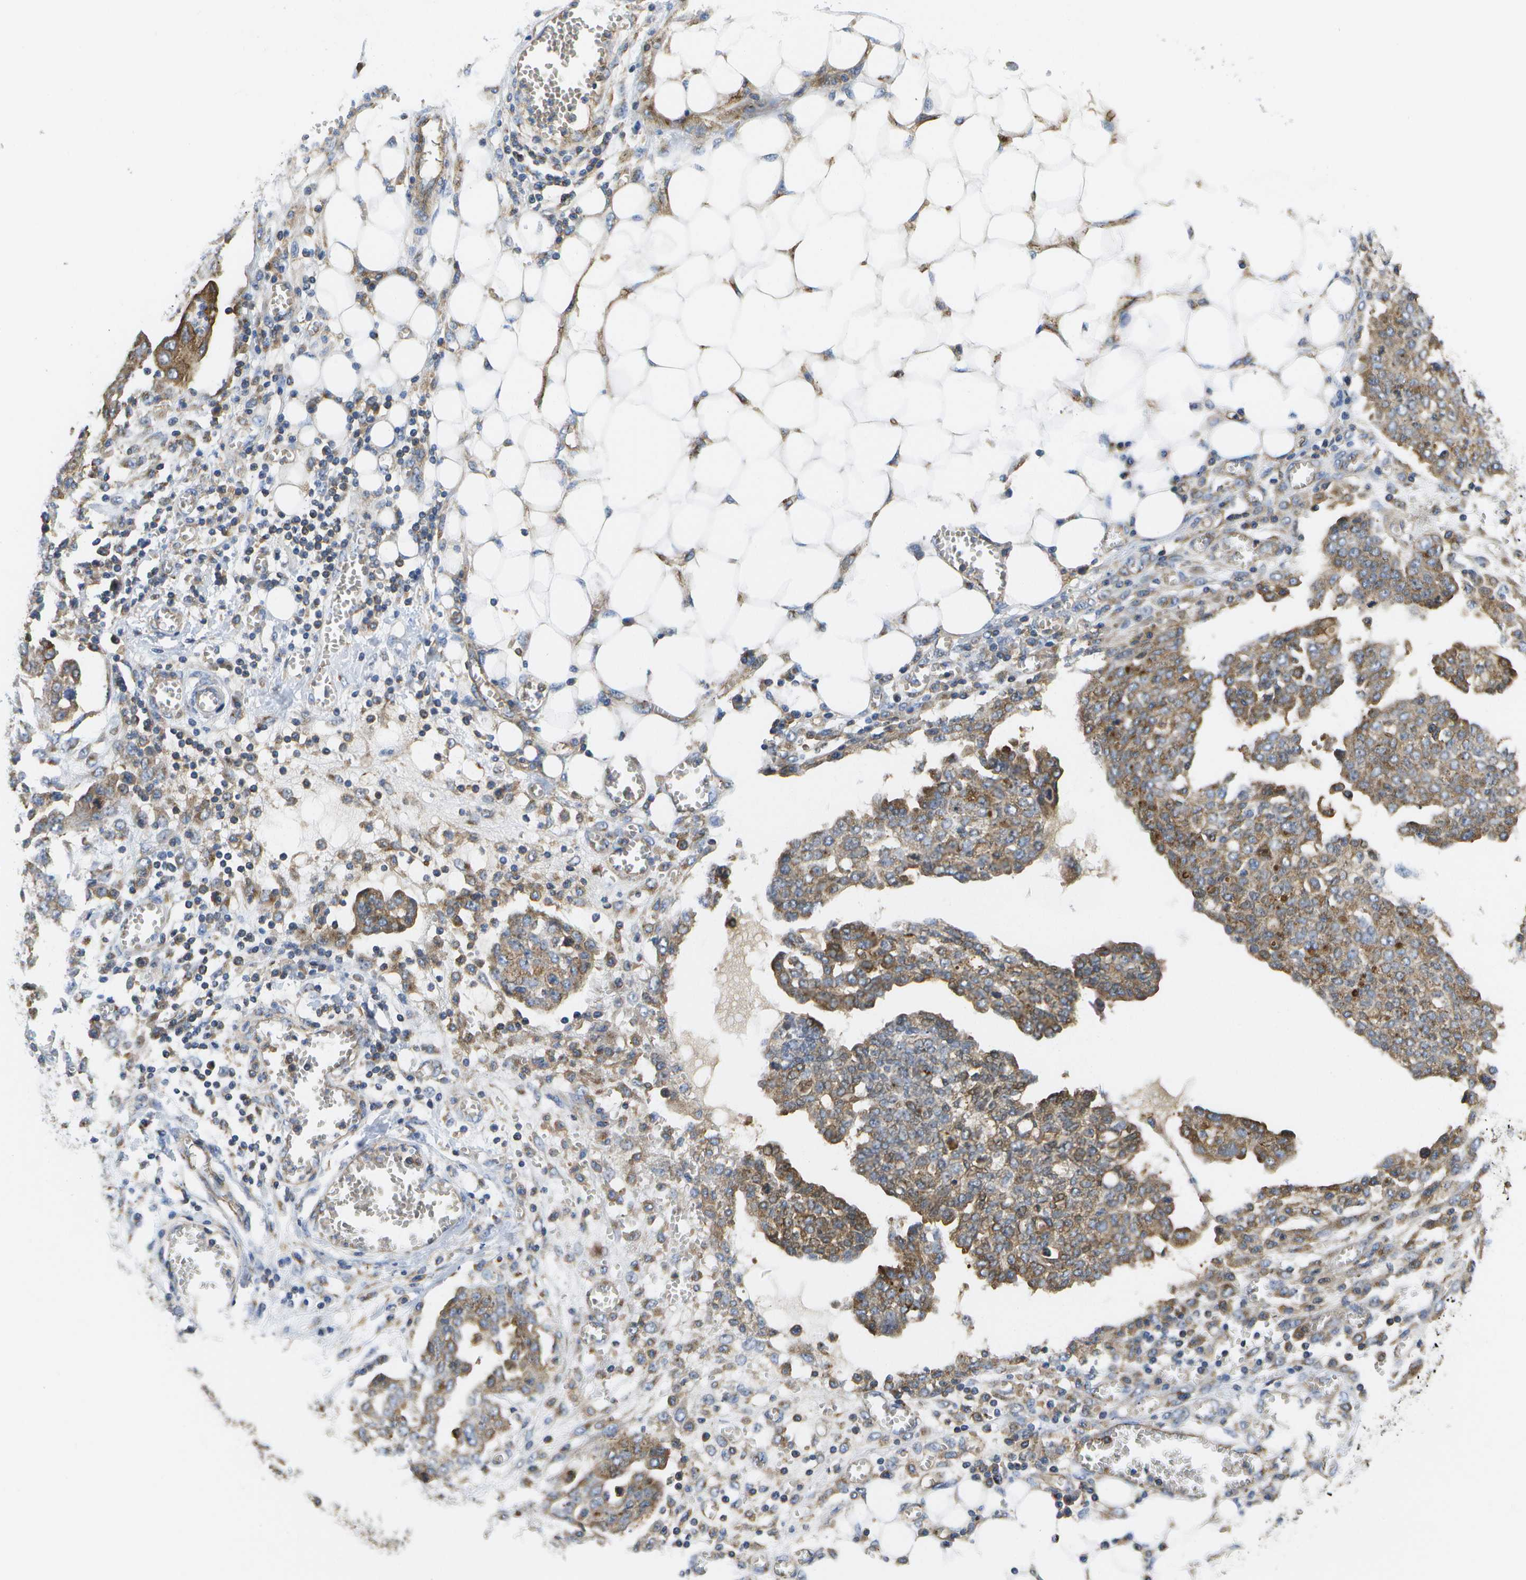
{"staining": {"intensity": "moderate", "quantity": ">75%", "location": "cytoplasmic/membranous"}, "tissue": "ovarian cancer", "cell_type": "Tumor cells", "image_type": "cancer", "snomed": [{"axis": "morphology", "description": "Cystadenocarcinoma, serous, NOS"}, {"axis": "topography", "description": "Soft tissue"}, {"axis": "topography", "description": "Ovary"}], "caption": "Human ovarian serous cystadenocarcinoma stained for a protein (brown) displays moderate cytoplasmic/membranous positive positivity in about >75% of tumor cells.", "gene": "BST2", "patient": {"sex": "female", "age": 57}}